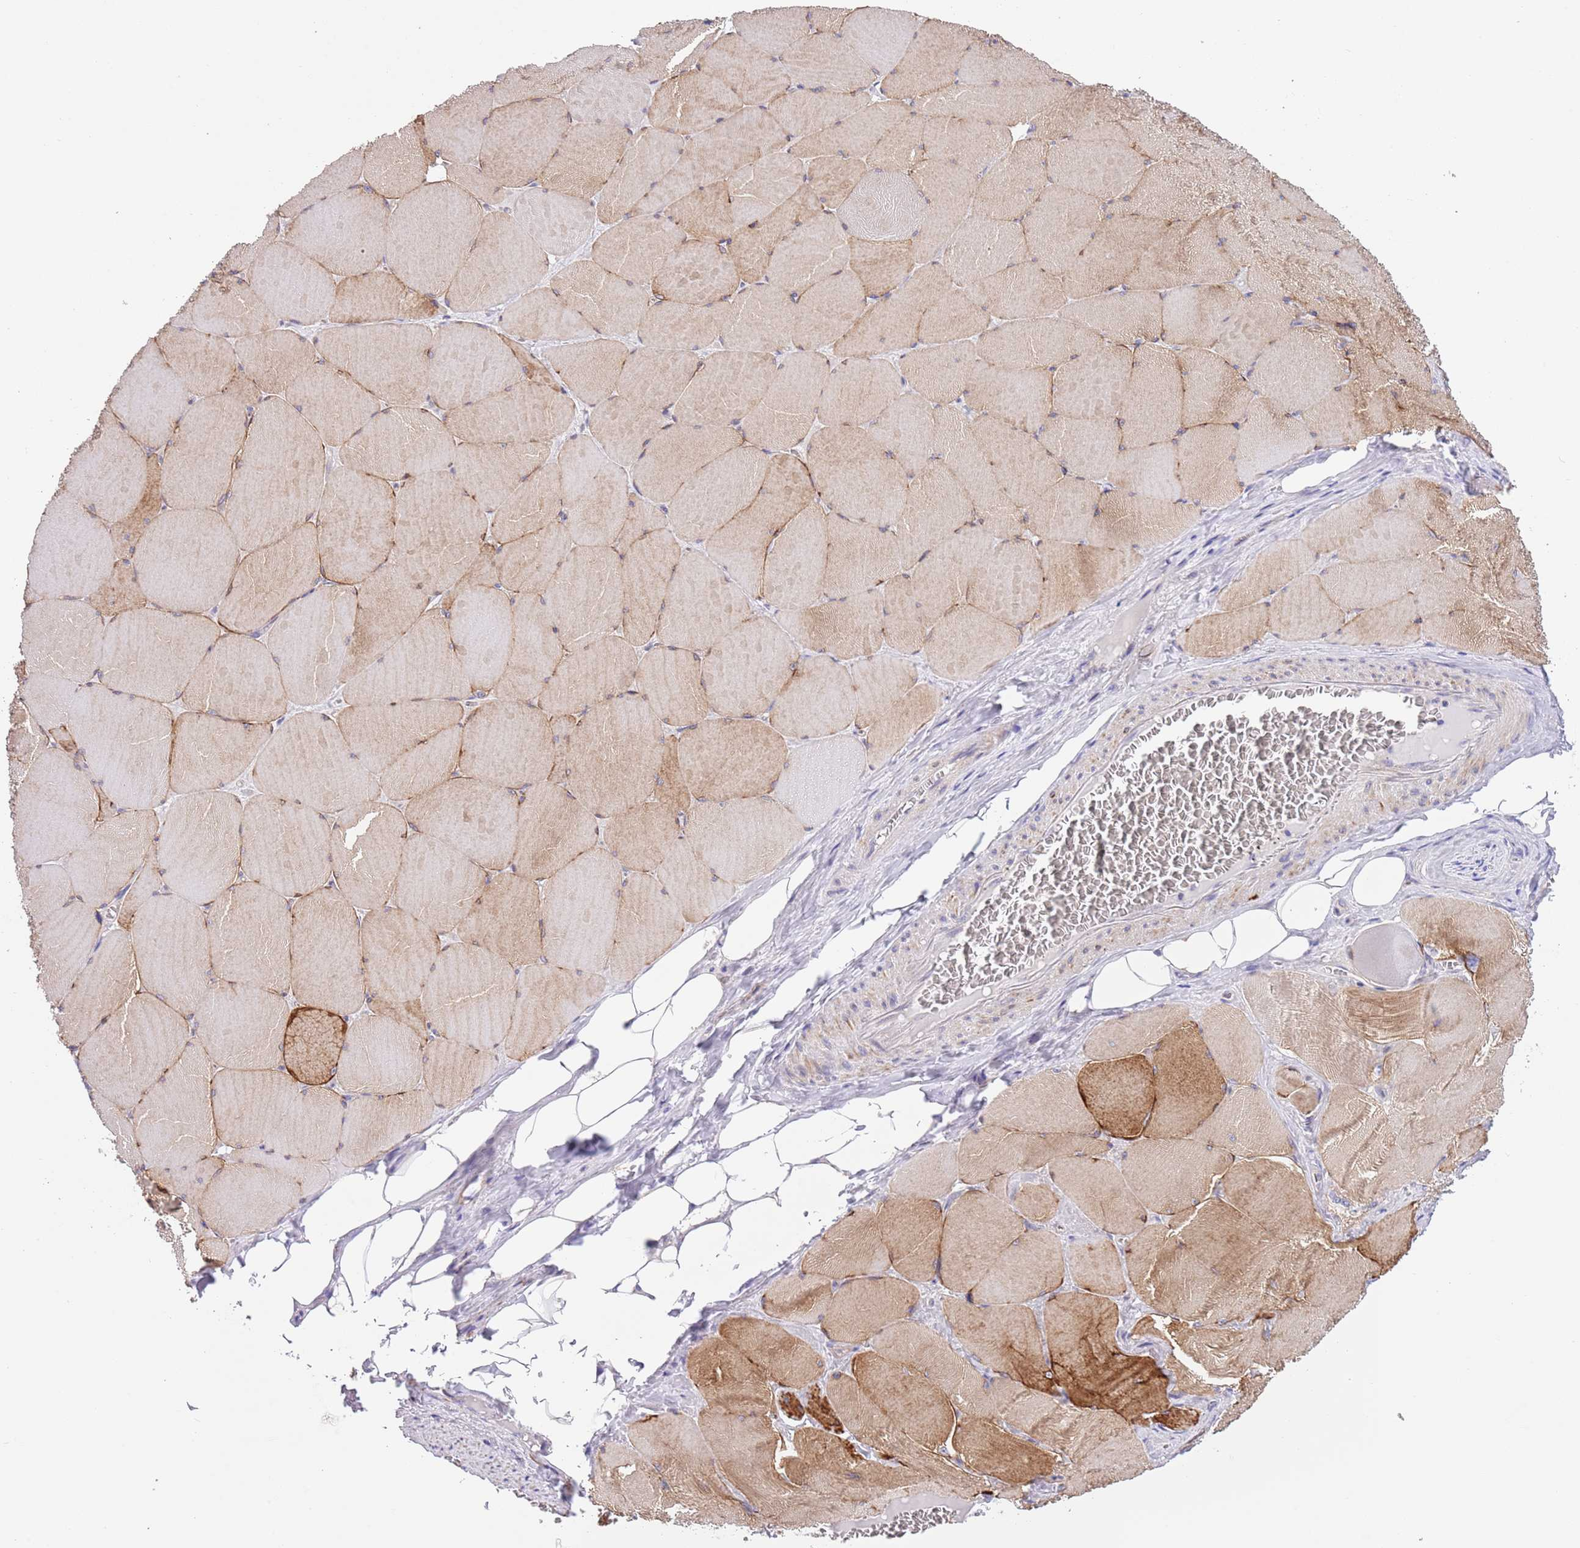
{"staining": {"intensity": "strong", "quantity": "<25%", "location": "cytoplasmic/membranous"}, "tissue": "skeletal muscle", "cell_type": "Myocytes", "image_type": "normal", "snomed": [{"axis": "morphology", "description": "Normal tissue, NOS"}, {"axis": "topography", "description": "Skeletal muscle"}, {"axis": "topography", "description": "Head-Neck"}], "caption": "Skeletal muscle stained with a brown dye shows strong cytoplasmic/membranous positive positivity in approximately <25% of myocytes.", "gene": "NET1", "patient": {"sex": "male", "age": 66}}